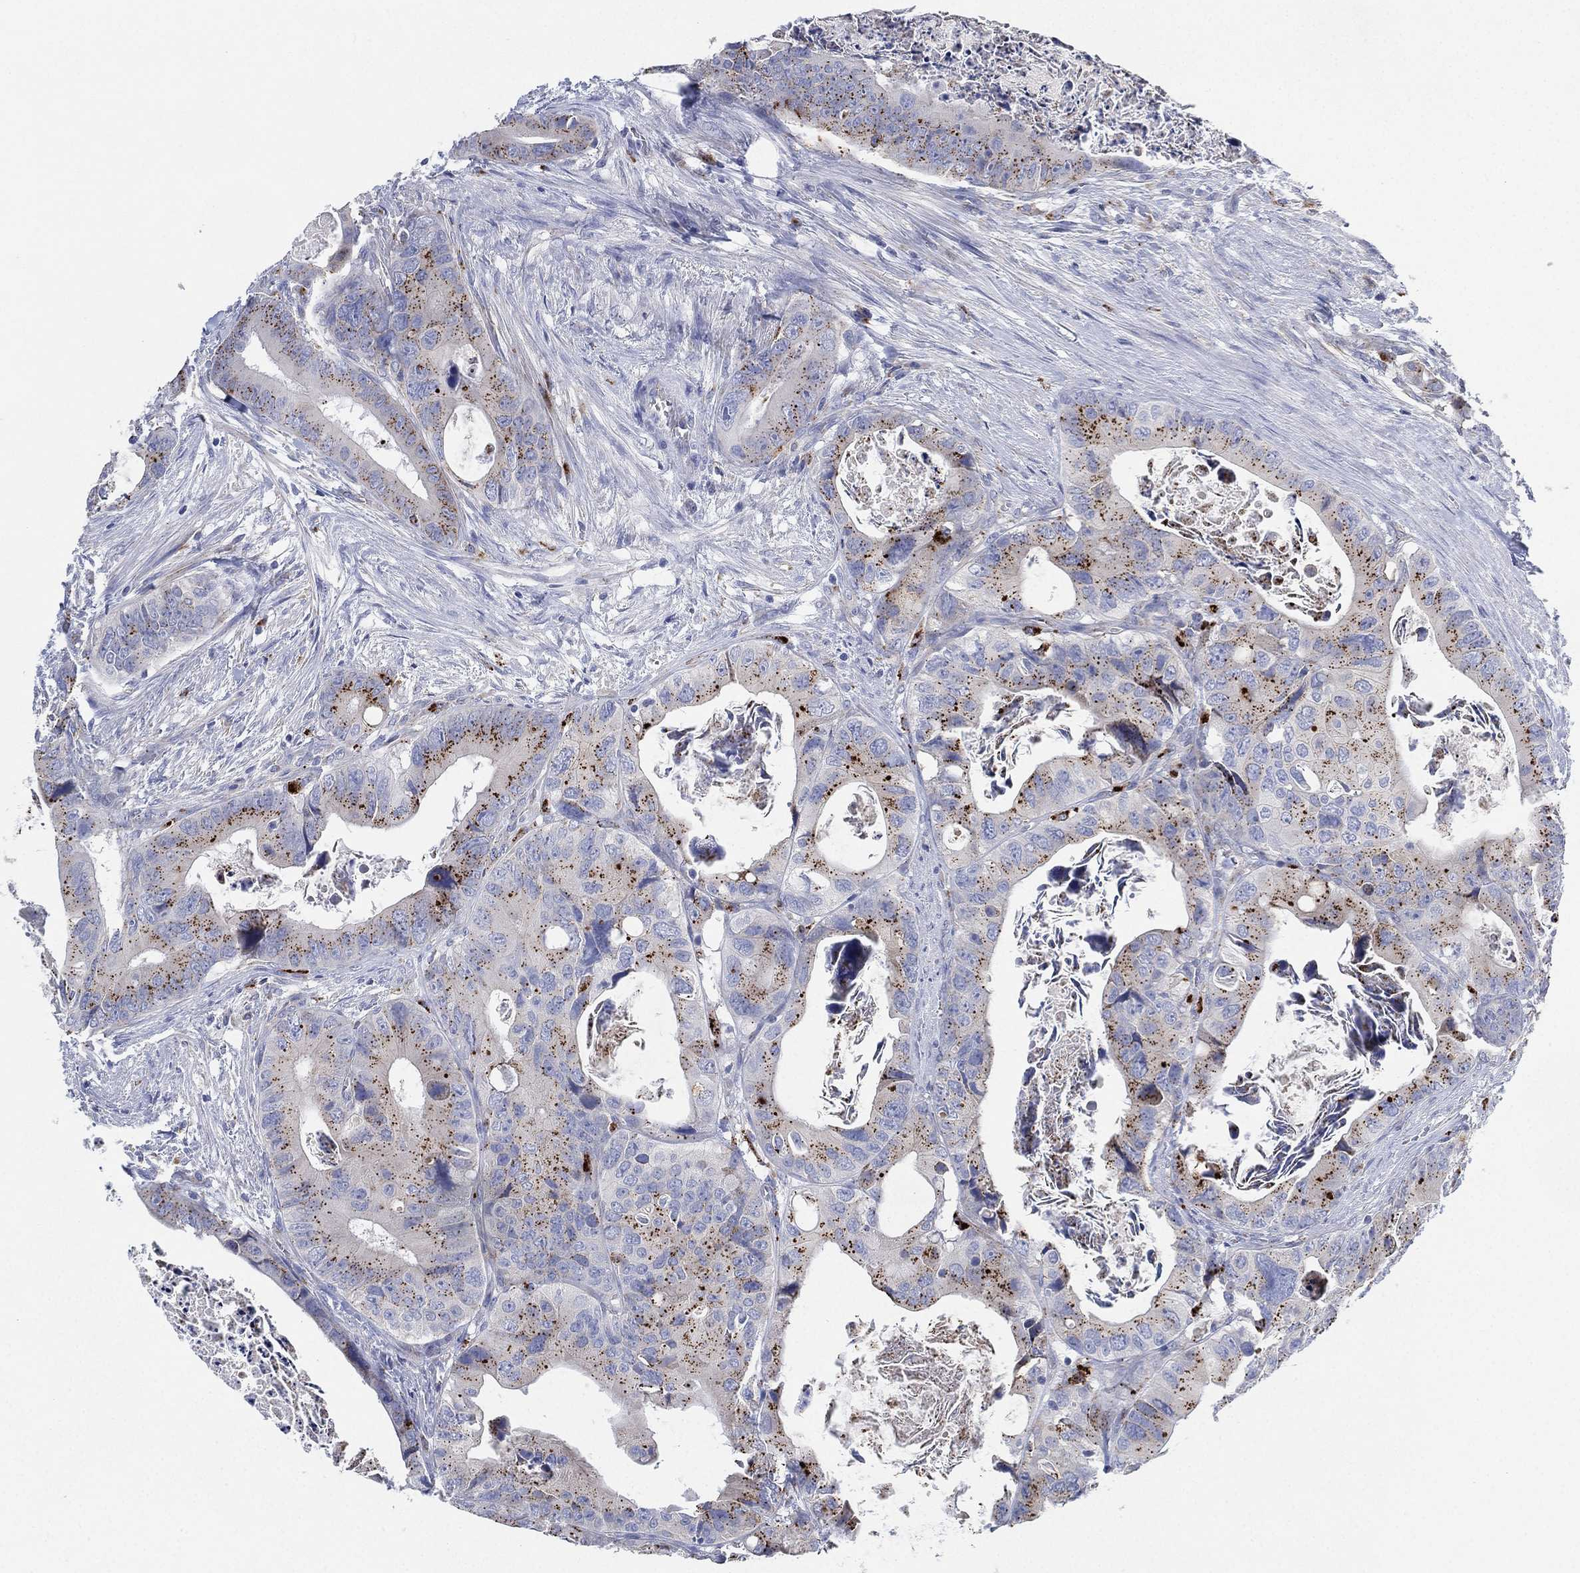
{"staining": {"intensity": "moderate", "quantity": "<25%", "location": "cytoplasmic/membranous"}, "tissue": "colorectal cancer", "cell_type": "Tumor cells", "image_type": "cancer", "snomed": [{"axis": "morphology", "description": "Adenocarcinoma, NOS"}, {"axis": "topography", "description": "Rectum"}], "caption": "There is low levels of moderate cytoplasmic/membranous staining in tumor cells of adenocarcinoma (colorectal), as demonstrated by immunohistochemical staining (brown color).", "gene": "GALNS", "patient": {"sex": "male", "age": 64}}